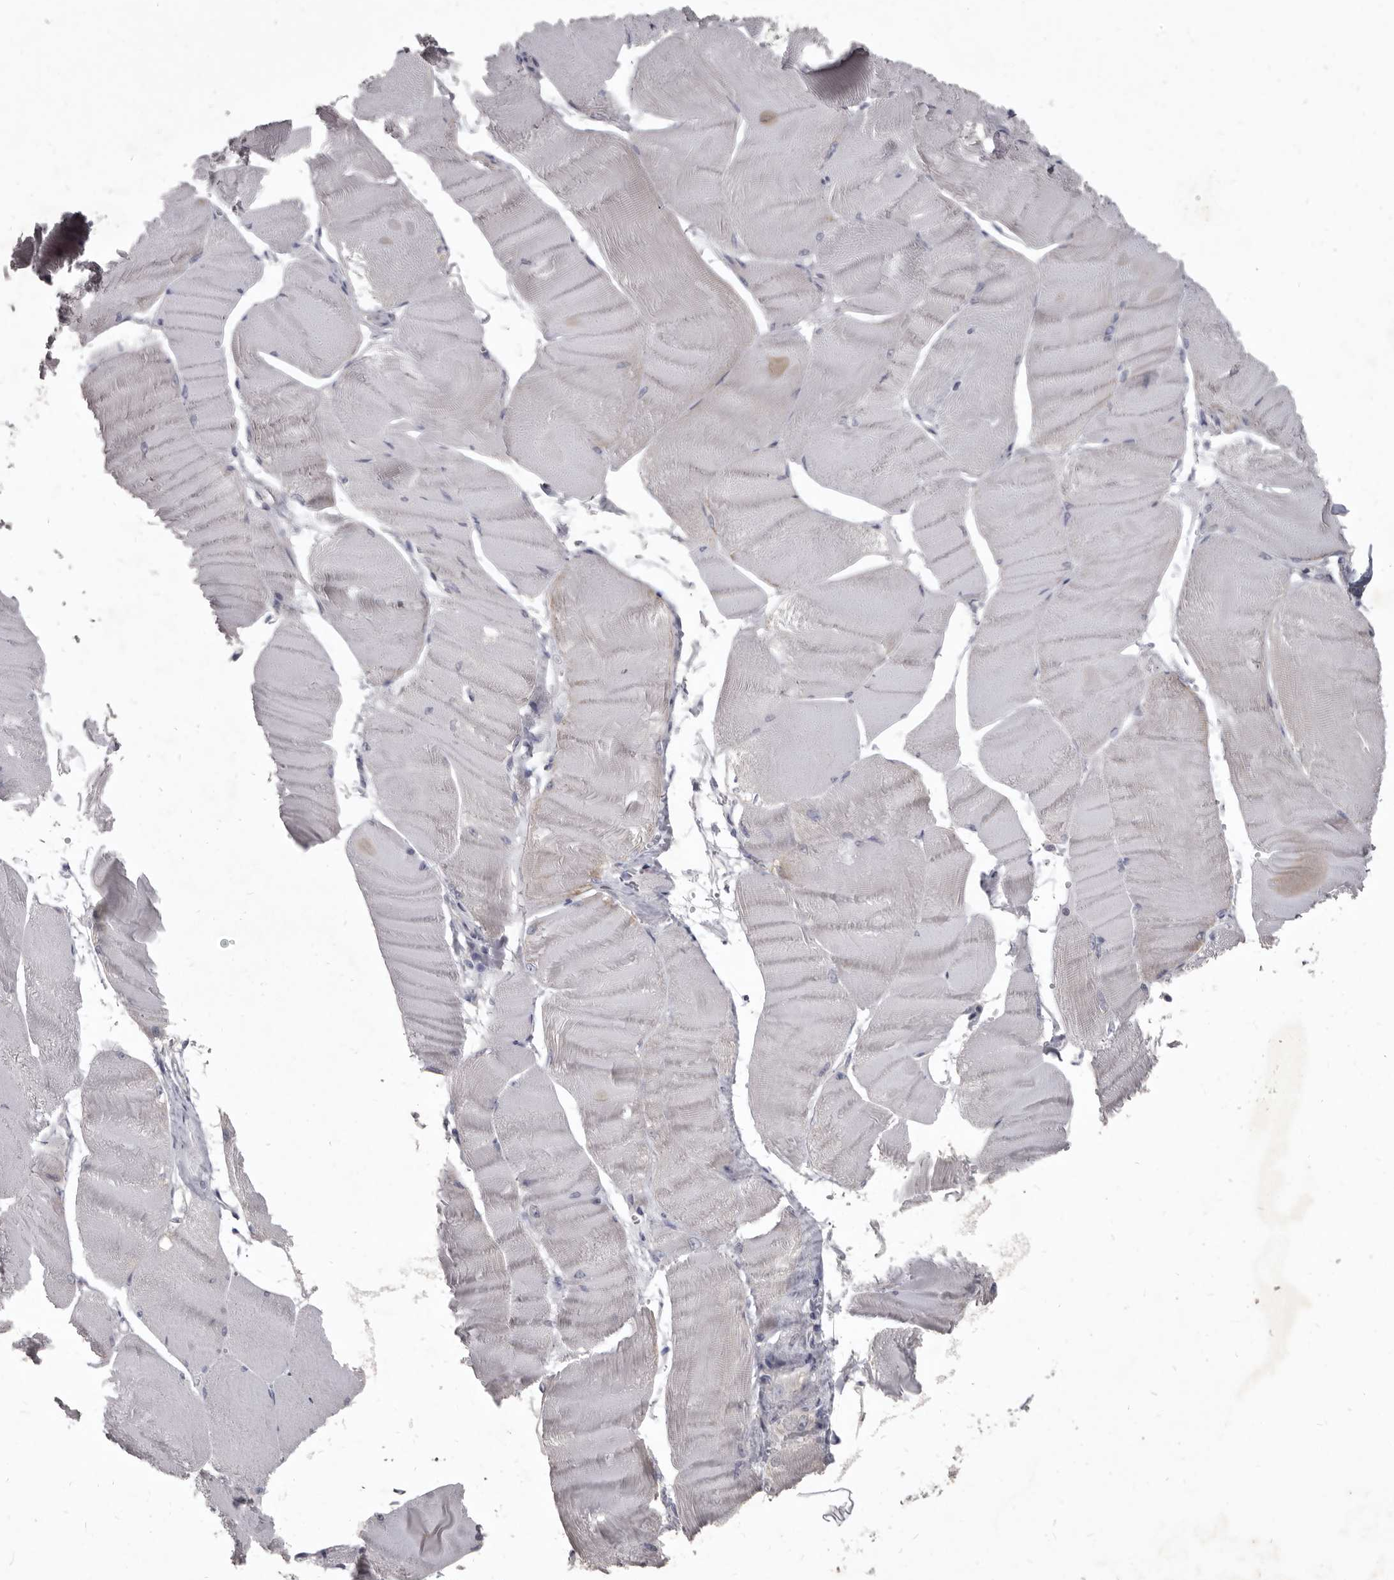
{"staining": {"intensity": "negative", "quantity": "none", "location": "none"}, "tissue": "skeletal muscle", "cell_type": "Myocytes", "image_type": "normal", "snomed": [{"axis": "morphology", "description": "Normal tissue, NOS"}, {"axis": "morphology", "description": "Basal cell carcinoma"}, {"axis": "topography", "description": "Skeletal muscle"}], "caption": "Immunohistochemistry (IHC) of unremarkable skeletal muscle reveals no positivity in myocytes.", "gene": "GSK3B", "patient": {"sex": "female", "age": 64}}